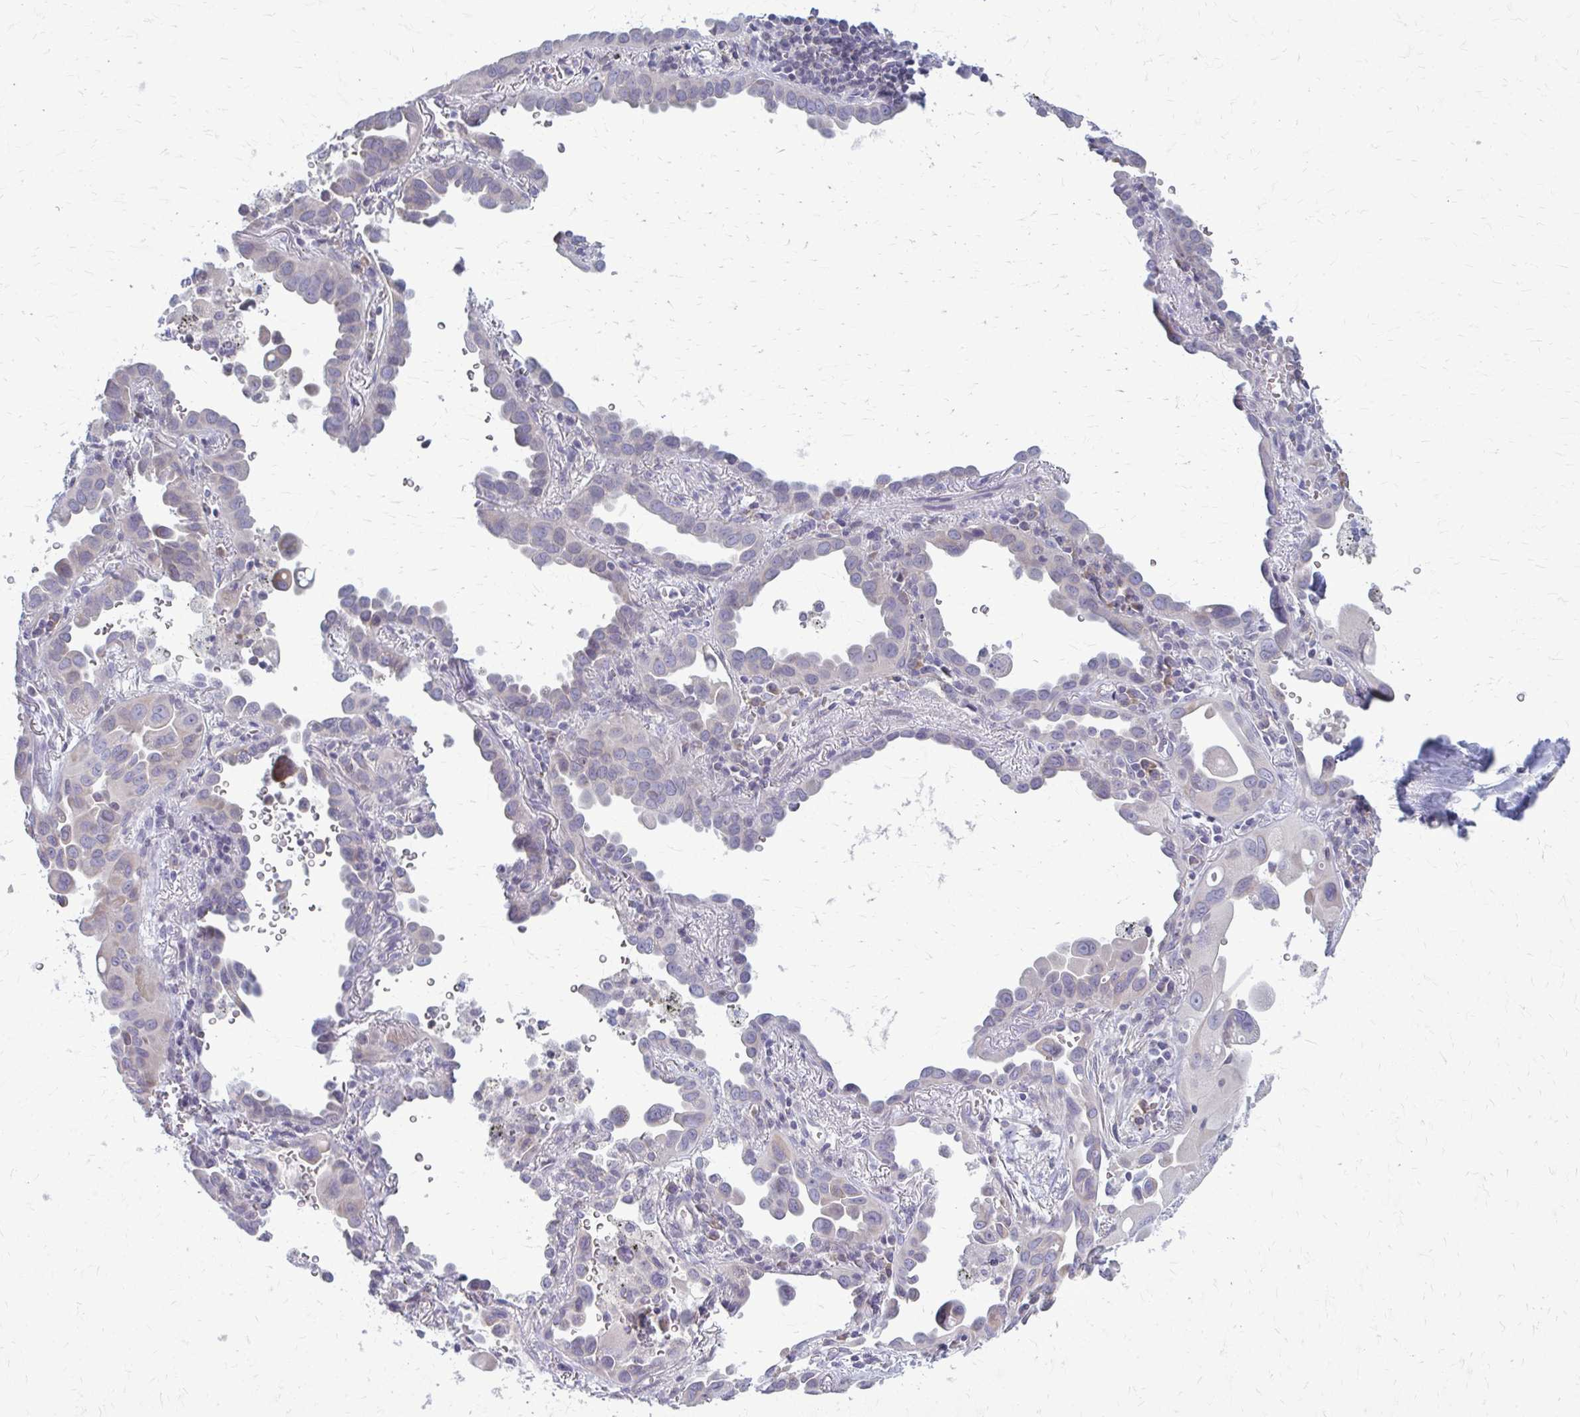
{"staining": {"intensity": "negative", "quantity": "none", "location": "none"}, "tissue": "lung cancer", "cell_type": "Tumor cells", "image_type": "cancer", "snomed": [{"axis": "morphology", "description": "Adenocarcinoma, NOS"}, {"axis": "topography", "description": "Lung"}], "caption": "The micrograph exhibits no staining of tumor cells in lung adenocarcinoma. (DAB (3,3'-diaminobenzidine) immunohistochemistry visualized using brightfield microscopy, high magnification).", "gene": "MCRIP2", "patient": {"sex": "male", "age": 68}}